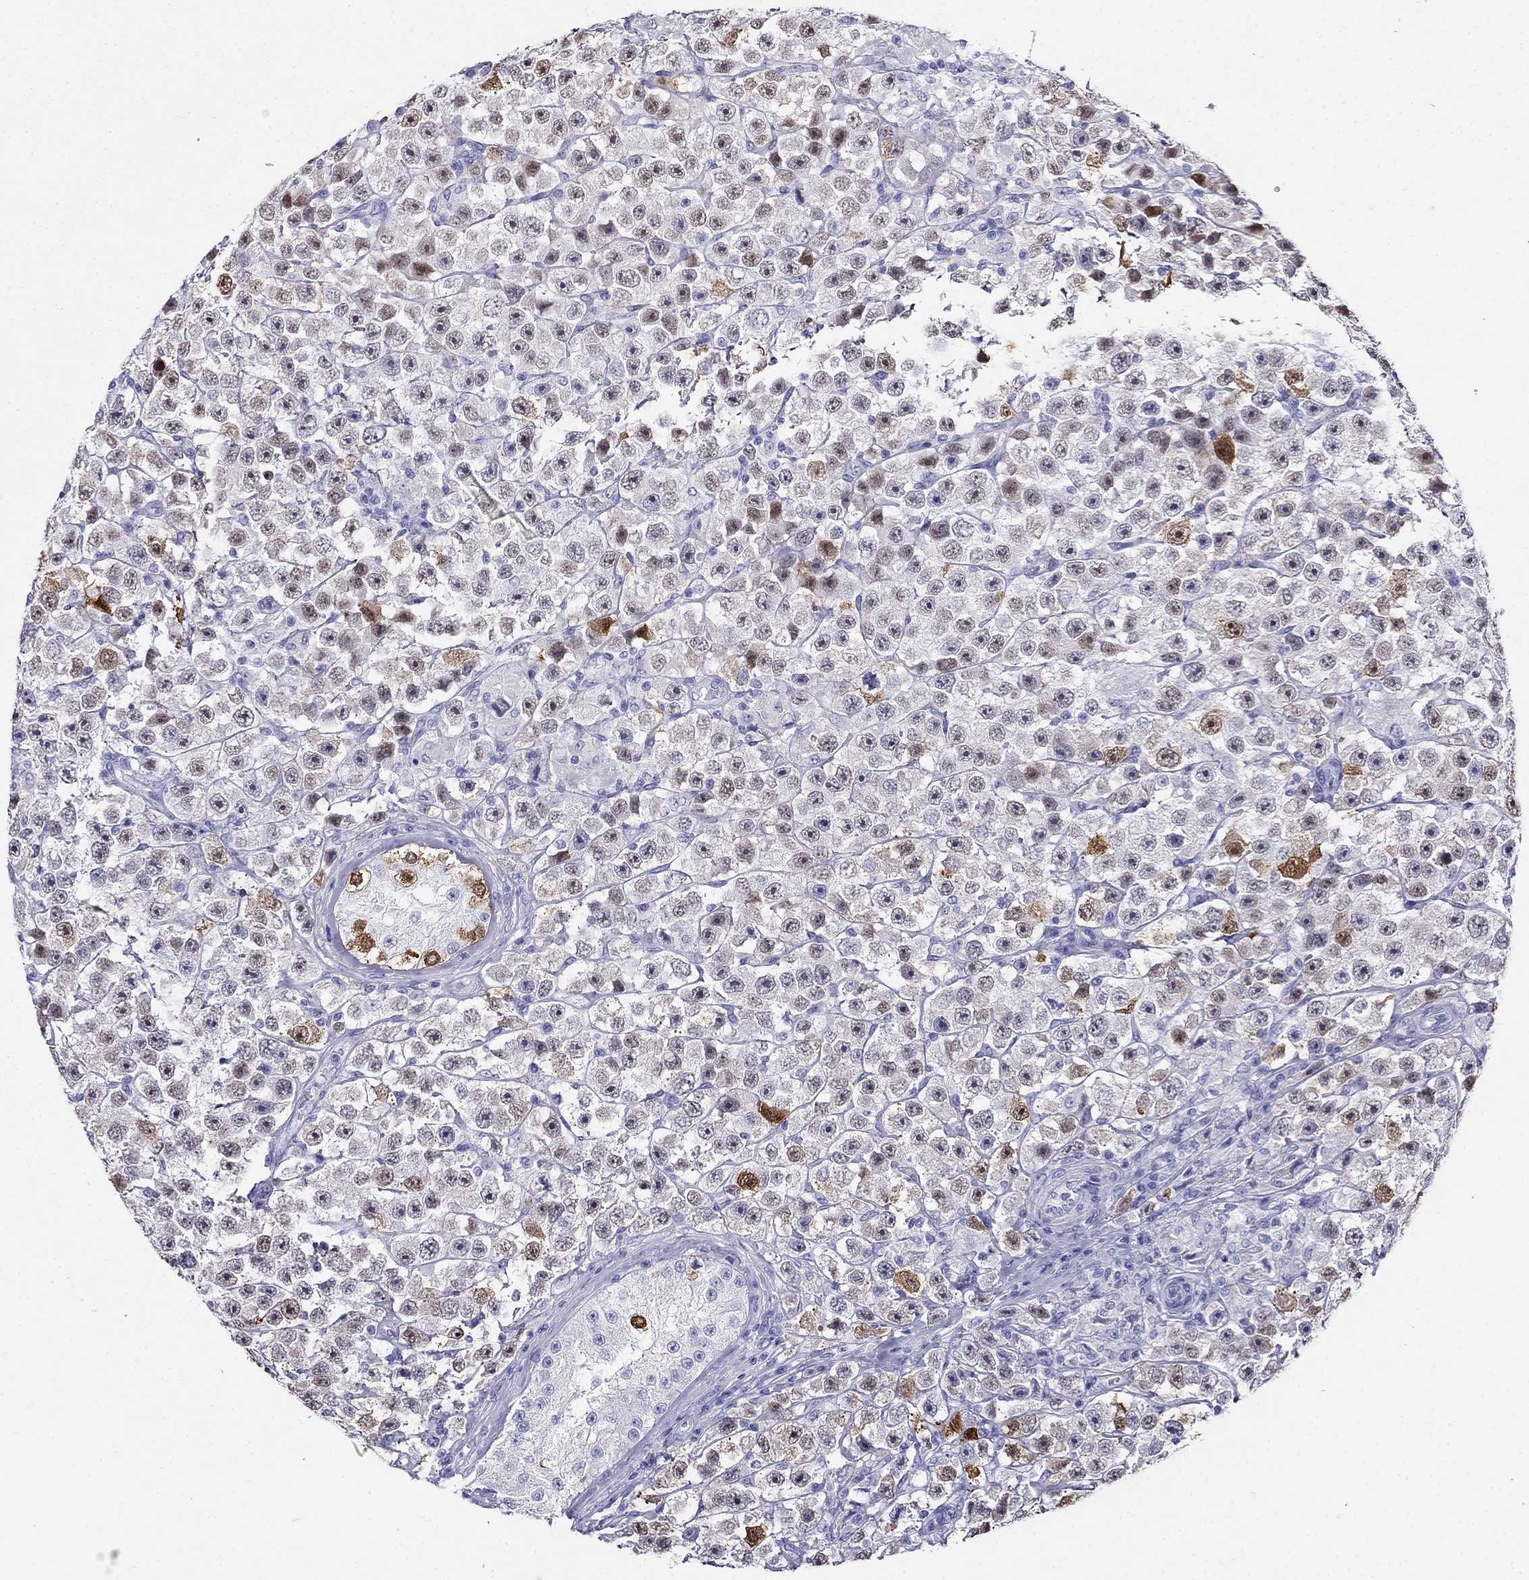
{"staining": {"intensity": "strong", "quantity": "<25%", "location": "cytoplasmic/membranous"}, "tissue": "testis cancer", "cell_type": "Tumor cells", "image_type": "cancer", "snomed": [{"axis": "morphology", "description": "Seminoma, NOS"}, {"axis": "topography", "description": "Testis"}], "caption": "An image showing strong cytoplasmic/membranous staining in approximately <25% of tumor cells in testis cancer, as visualized by brown immunohistochemical staining.", "gene": "PPP1R36", "patient": {"sex": "male", "age": 45}}